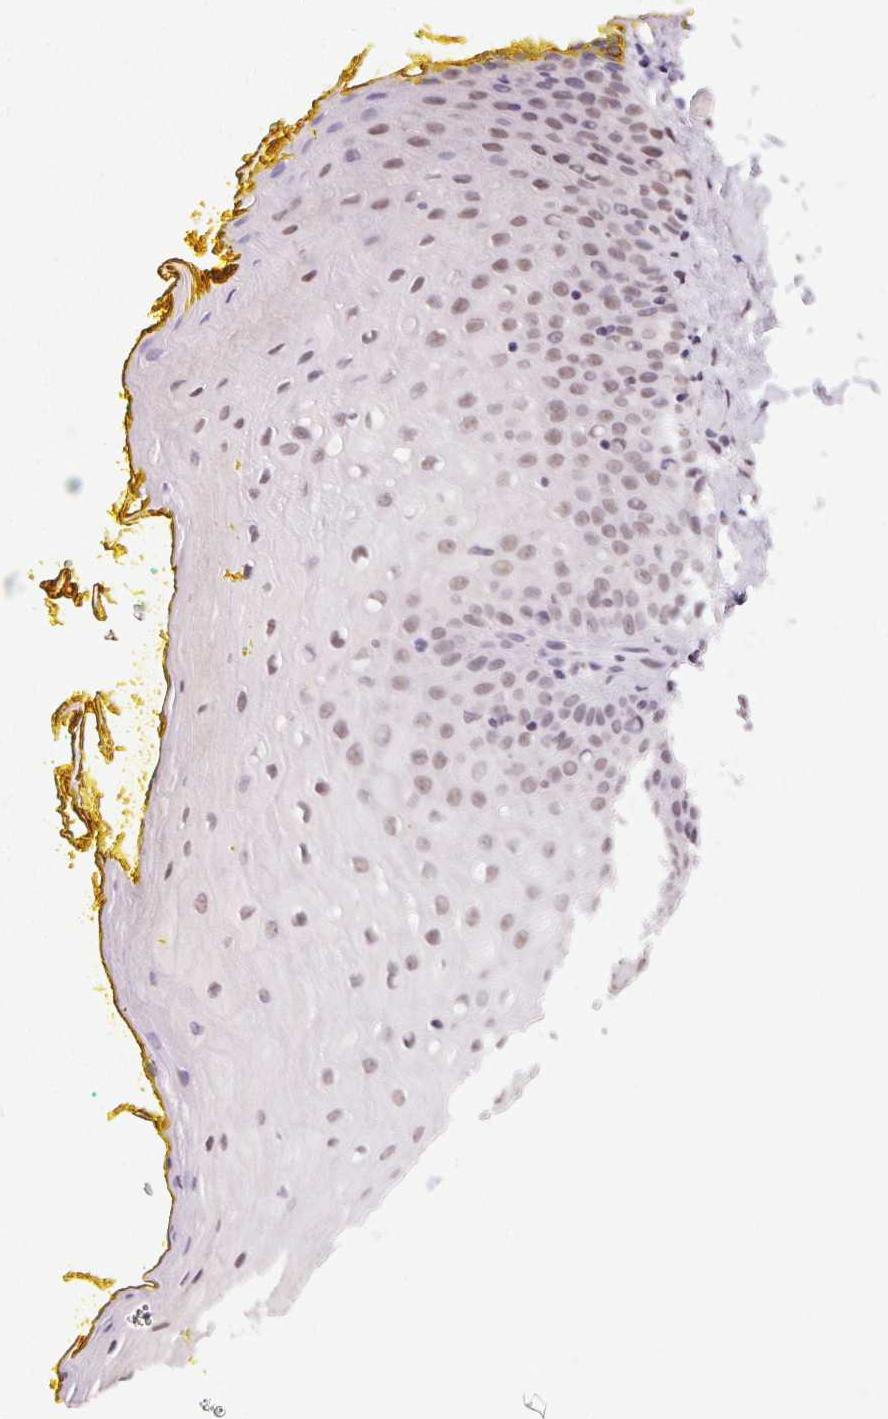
{"staining": {"intensity": "weak", "quantity": ">75%", "location": "nuclear"}, "tissue": "oral mucosa", "cell_type": "Squamous epithelial cells", "image_type": "normal", "snomed": [{"axis": "morphology", "description": "Normal tissue, NOS"}, {"axis": "morphology", "description": "Squamous cell carcinoma, NOS"}, {"axis": "topography", "description": "Oral tissue"}, {"axis": "topography", "description": "Head-Neck"}], "caption": "Immunohistochemistry (IHC) of unremarkable oral mucosa displays low levels of weak nuclear positivity in about >75% of squamous epithelial cells.", "gene": "TCERG1", "patient": {"sex": "female", "age": 70}}